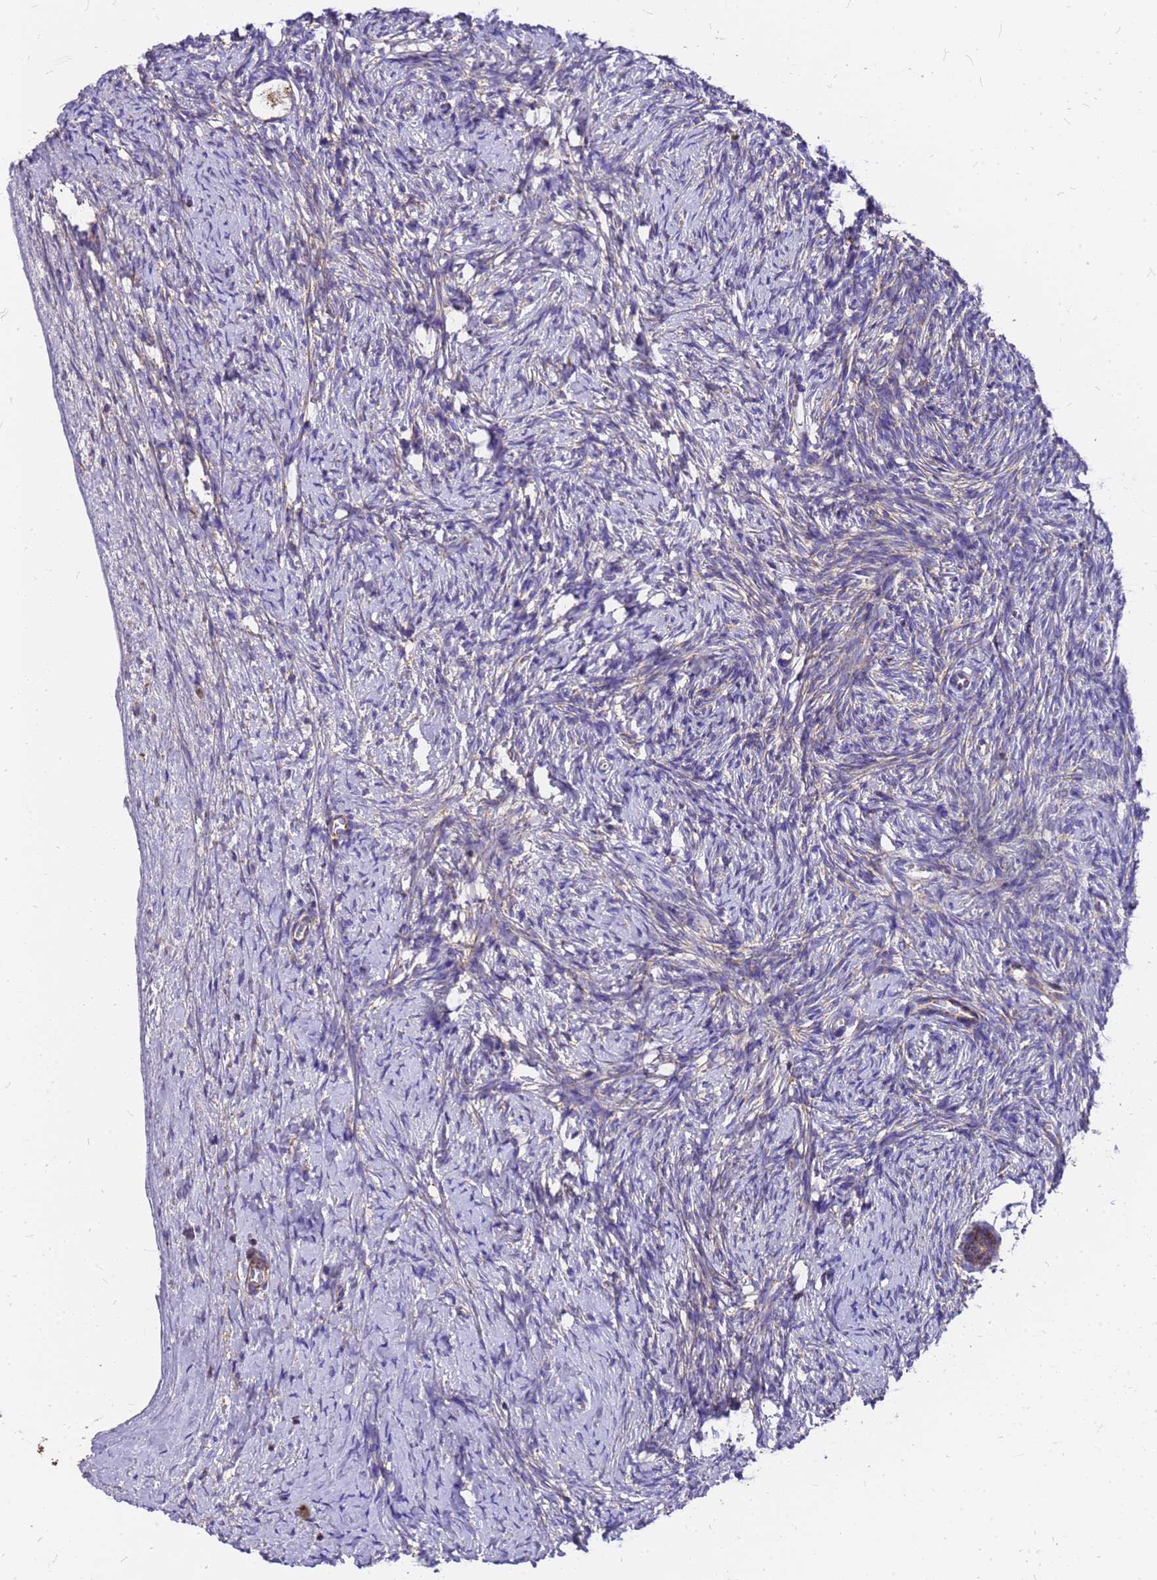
{"staining": {"intensity": "strong", "quantity": ">75%", "location": "cytoplasmic/membranous"}, "tissue": "ovary", "cell_type": "Follicle cells", "image_type": "normal", "snomed": [{"axis": "morphology", "description": "Normal tissue, NOS"}, {"axis": "morphology", "description": "Developmental malformation"}, {"axis": "topography", "description": "Ovary"}], "caption": "Strong cytoplasmic/membranous positivity is appreciated in about >75% of follicle cells in normal ovary.", "gene": "MRPS26", "patient": {"sex": "female", "age": 39}}